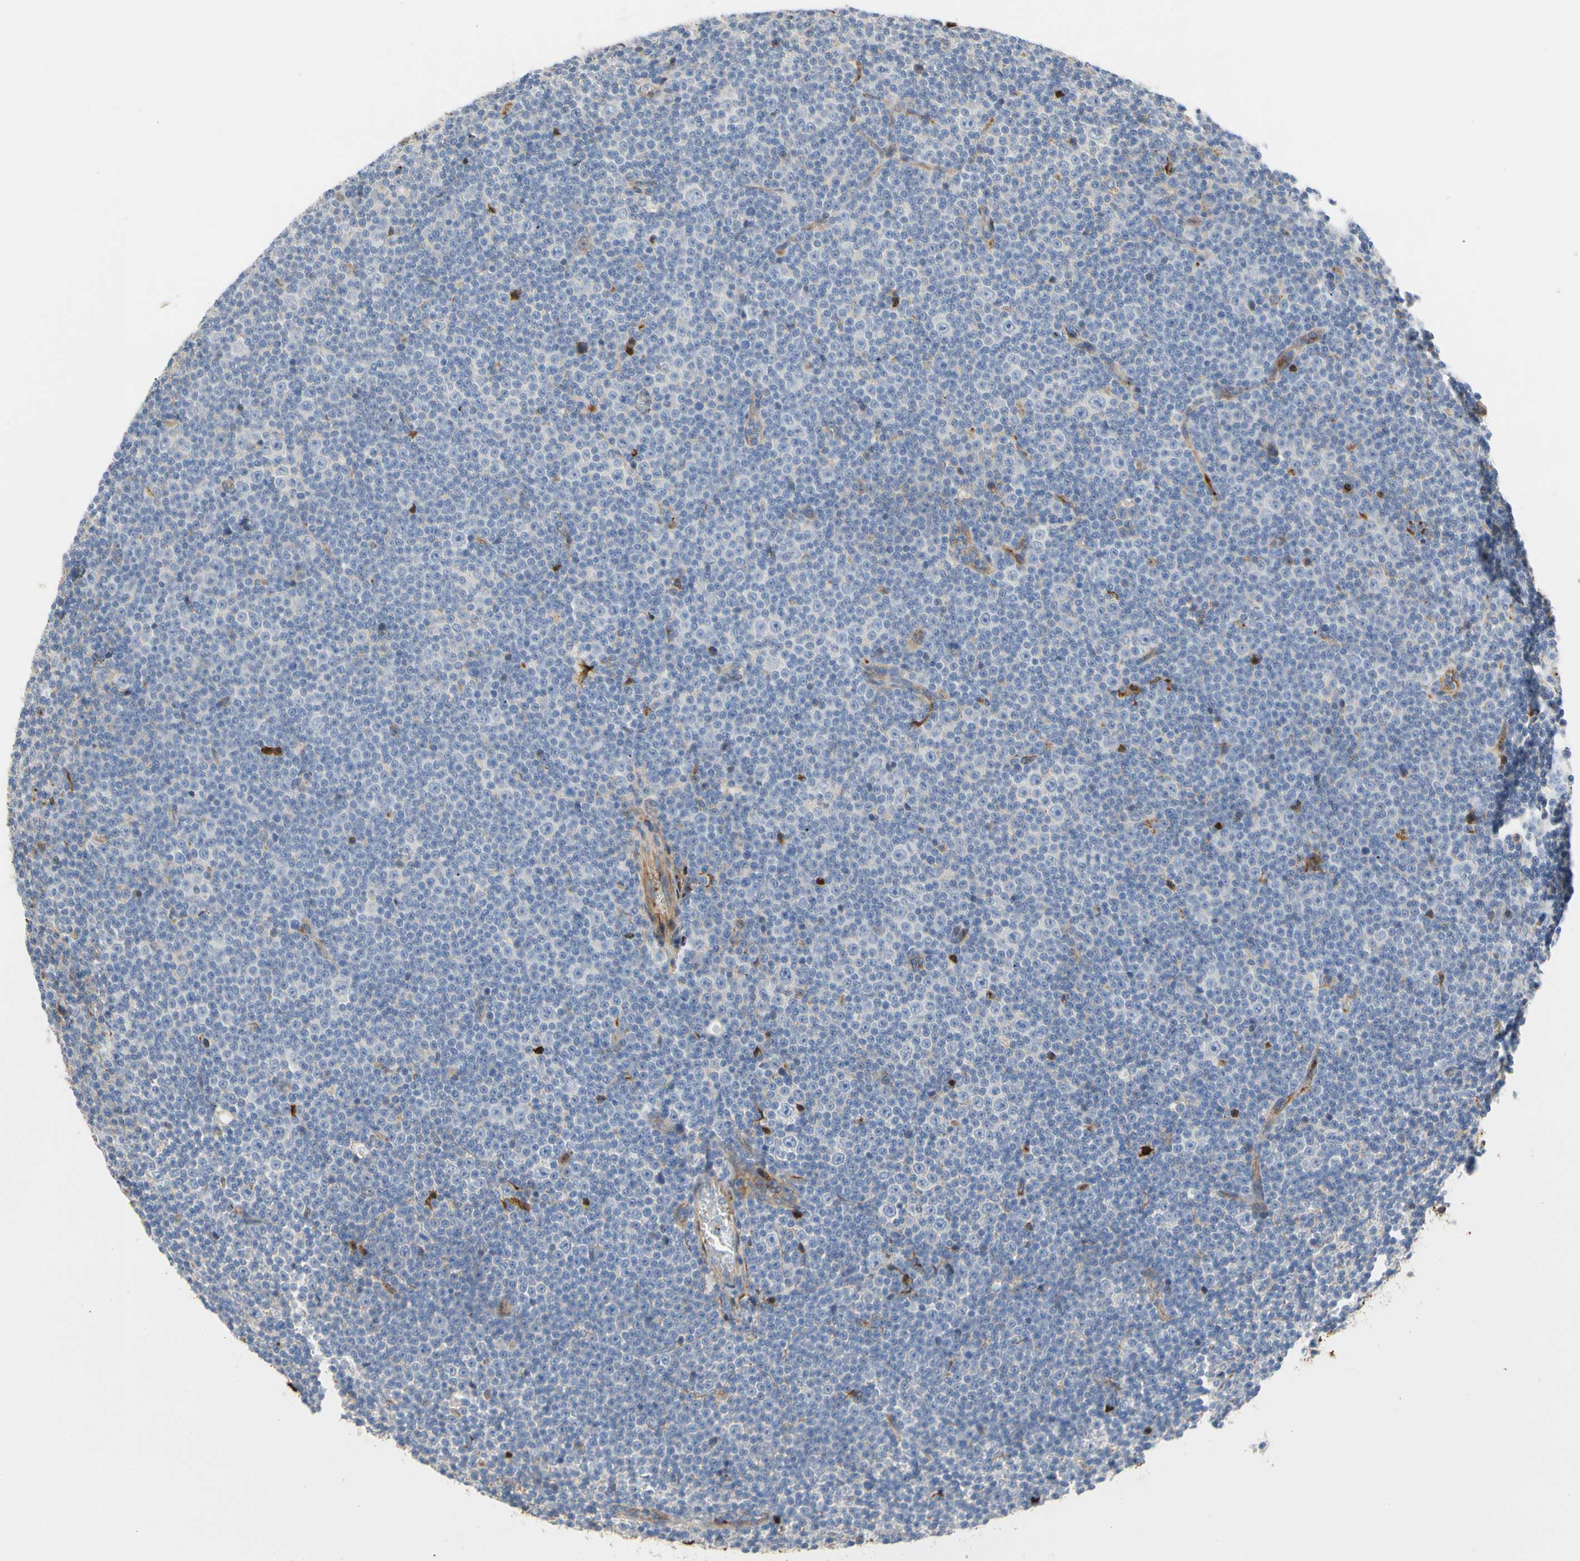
{"staining": {"intensity": "negative", "quantity": "none", "location": "none"}, "tissue": "lymphoma", "cell_type": "Tumor cells", "image_type": "cancer", "snomed": [{"axis": "morphology", "description": "Malignant lymphoma, non-Hodgkin's type, Low grade"}, {"axis": "topography", "description": "Lymph node"}], "caption": "High power microscopy histopathology image of an immunohistochemistry (IHC) histopathology image of lymphoma, revealing no significant staining in tumor cells. Brightfield microscopy of immunohistochemistry (IHC) stained with DAB (3,3'-diaminobenzidine) (brown) and hematoxylin (blue), captured at high magnification.", "gene": "FGB", "patient": {"sex": "female", "age": 67}}